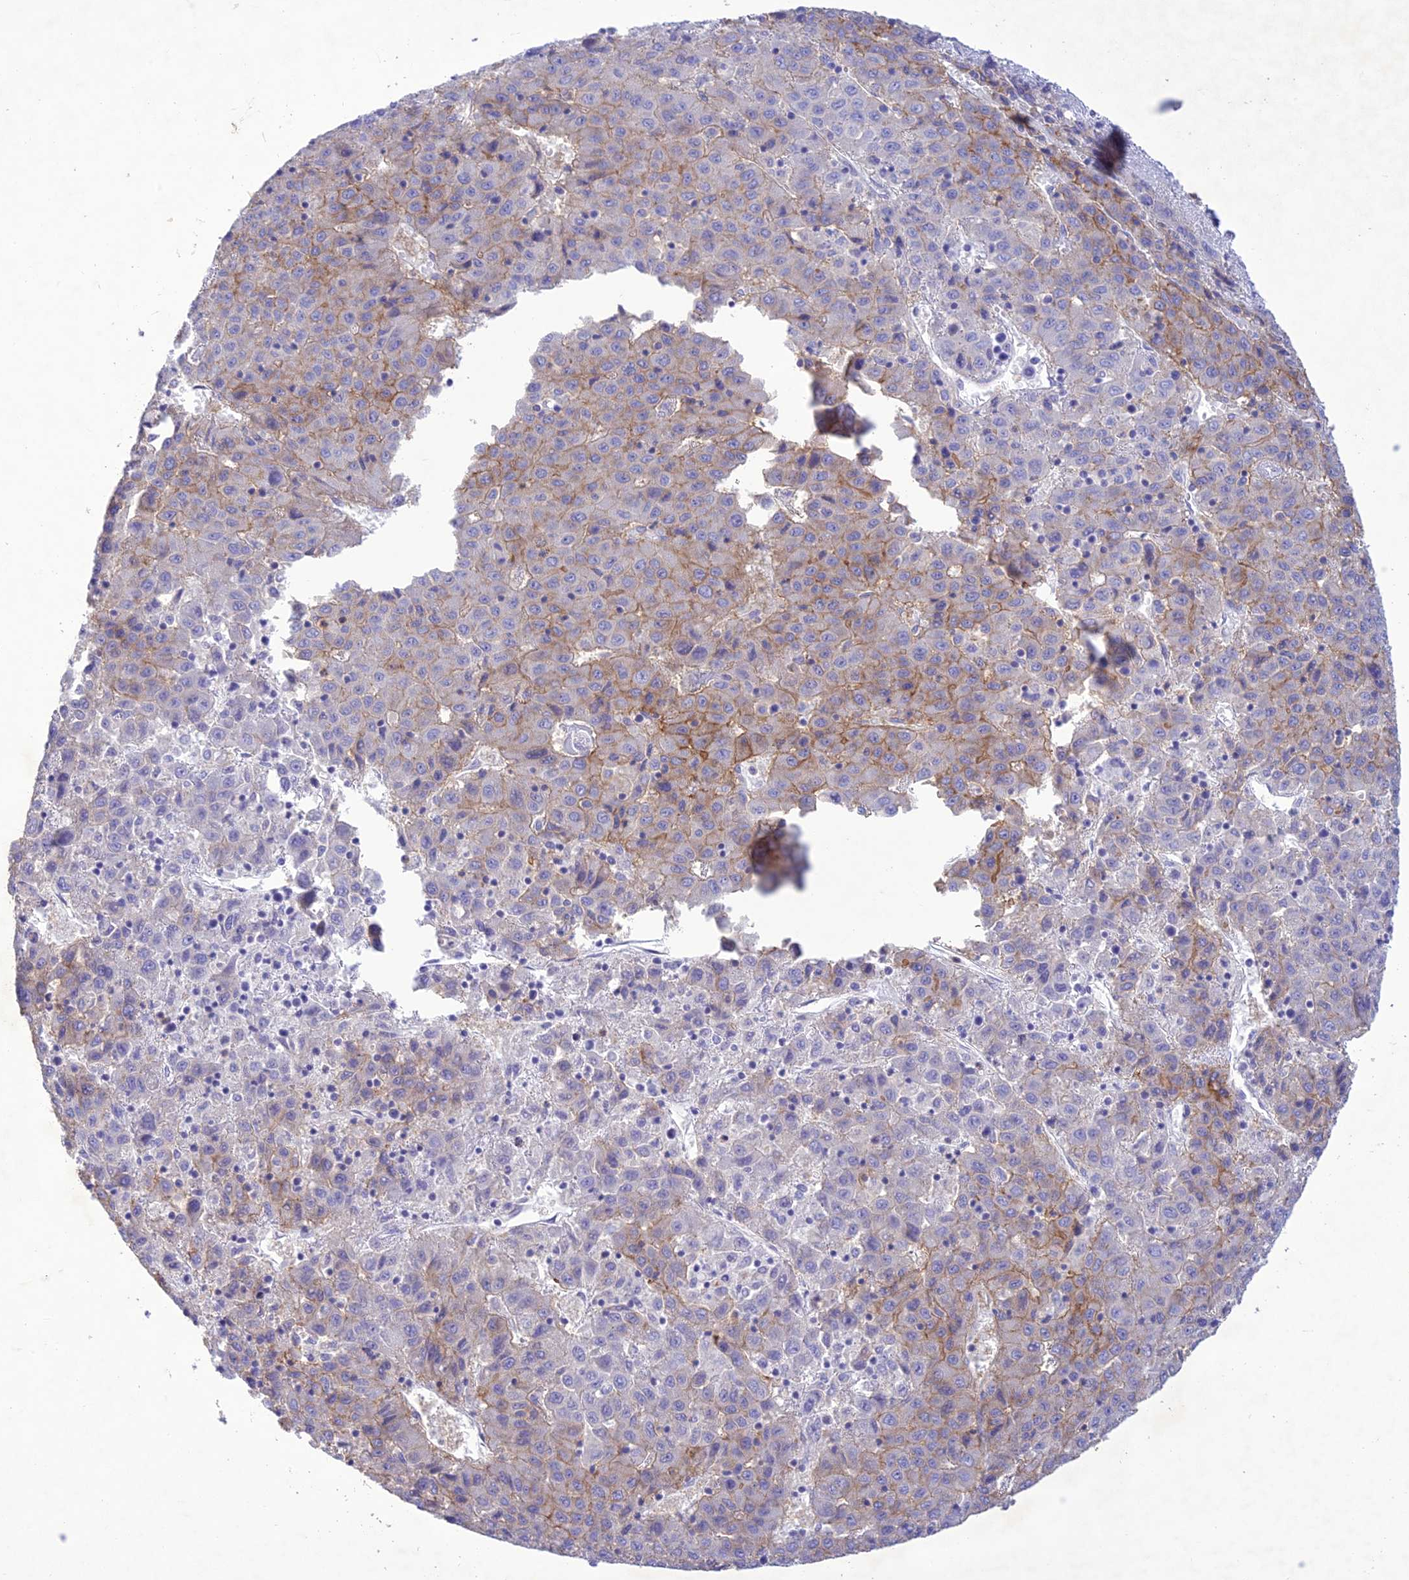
{"staining": {"intensity": "moderate", "quantity": "<25%", "location": "cytoplasmic/membranous"}, "tissue": "liver cancer", "cell_type": "Tumor cells", "image_type": "cancer", "snomed": [{"axis": "morphology", "description": "Carcinoma, Hepatocellular, NOS"}, {"axis": "topography", "description": "Liver"}], "caption": "Immunohistochemistry micrograph of human liver hepatocellular carcinoma stained for a protein (brown), which shows low levels of moderate cytoplasmic/membranous expression in approximately <25% of tumor cells.", "gene": "SLC13A5", "patient": {"sex": "female", "age": 53}}